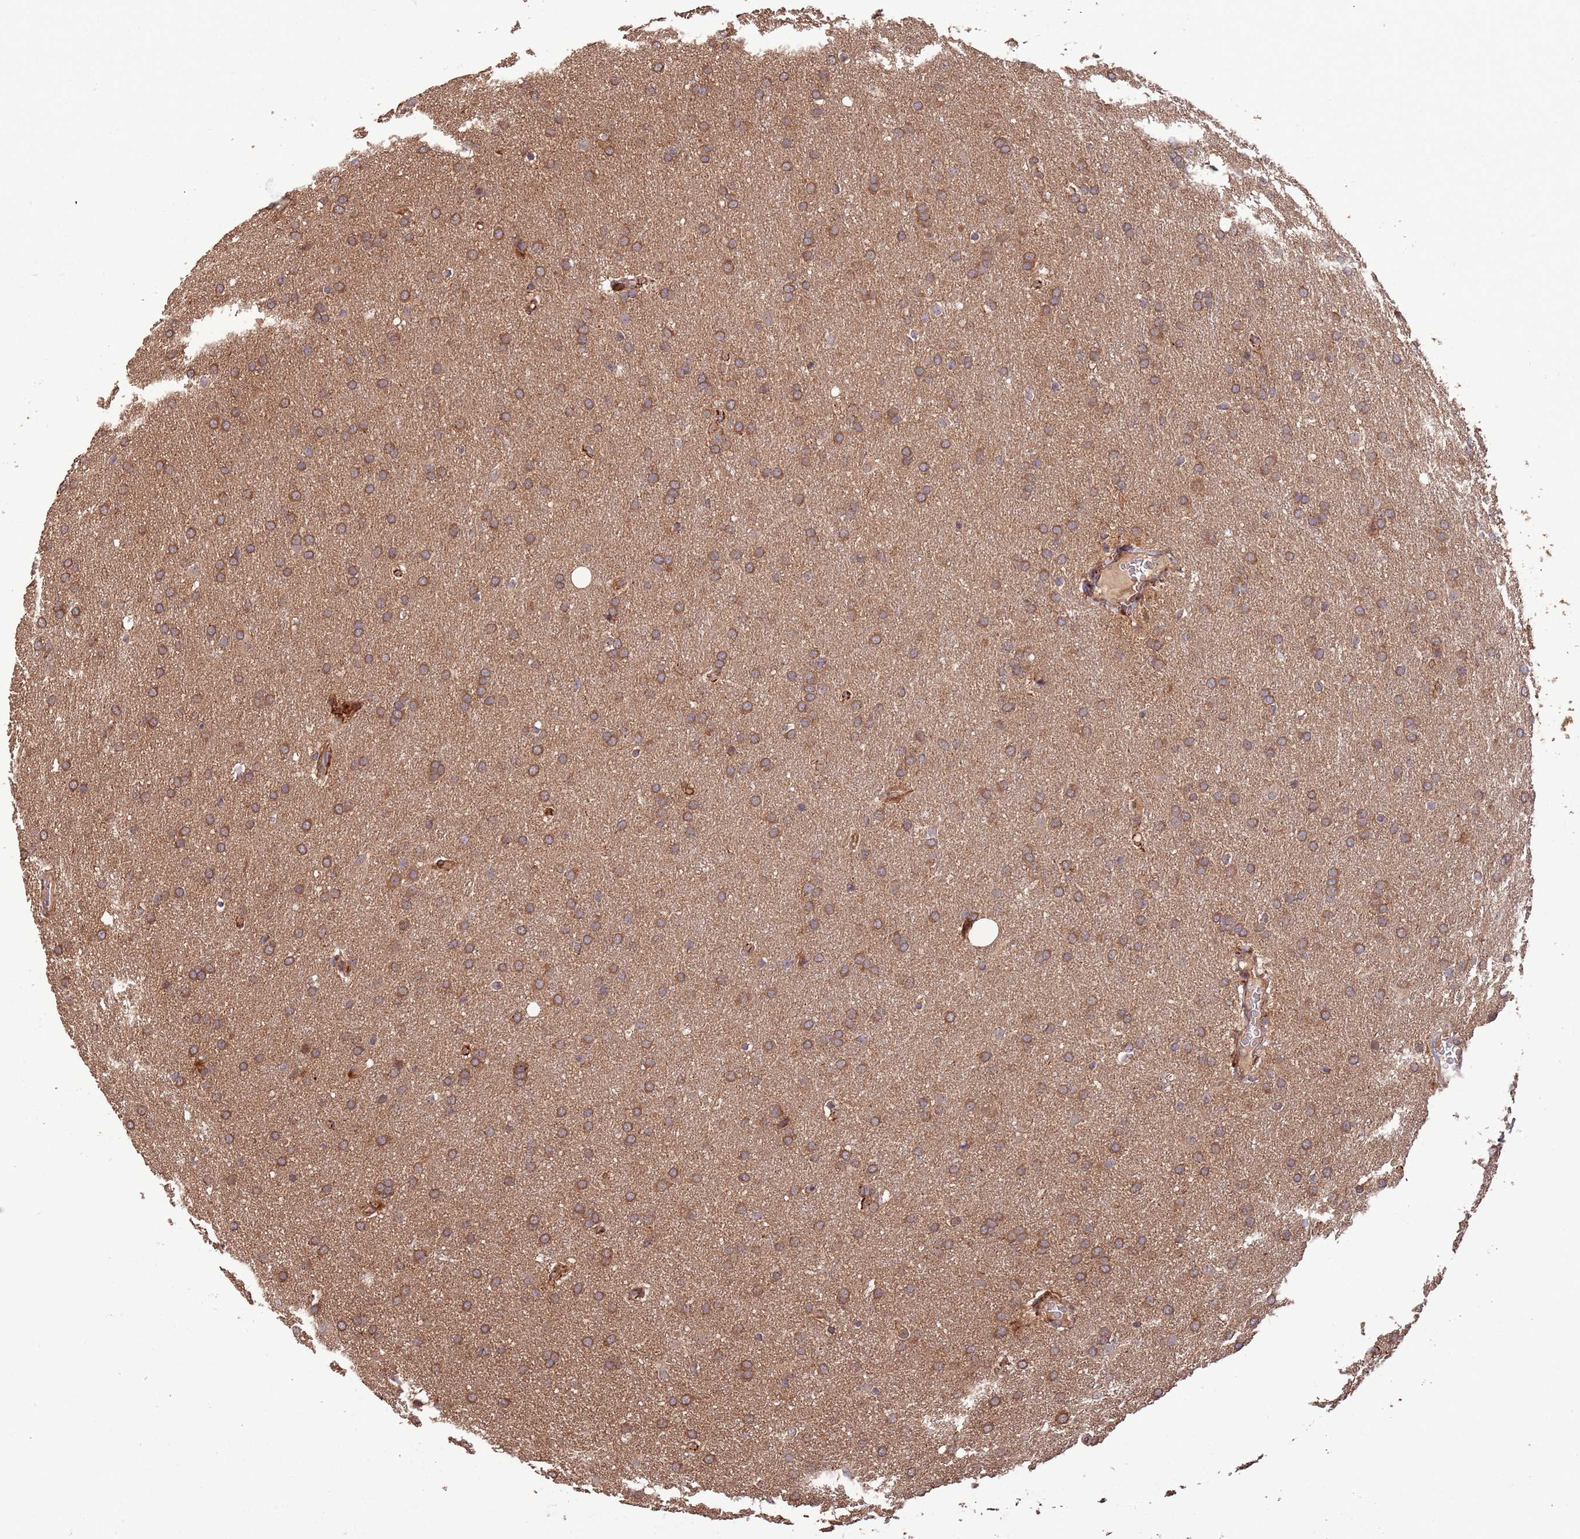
{"staining": {"intensity": "moderate", "quantity": ">75%", "location": "cytoplasmic/membranous"}, "tissue": "glioma", "cell_type": "Tumor cells", "image_type": "cancer", "snomed": [{"axis": "morphology", "description": "Glioma, malignant, Low grade"}, {"axis": "topography", "description": "Brain"}], "caption": "Immunohistochemistry (IHC) (DAB (3,3'-diaminobenzidine)) staining of human glioma reveals moderate cytoplasmic/membranous protein staining in about >75% of tumor cells.", "gene": "ZNF428", "patient": {"sex": "female", "age": 32}}